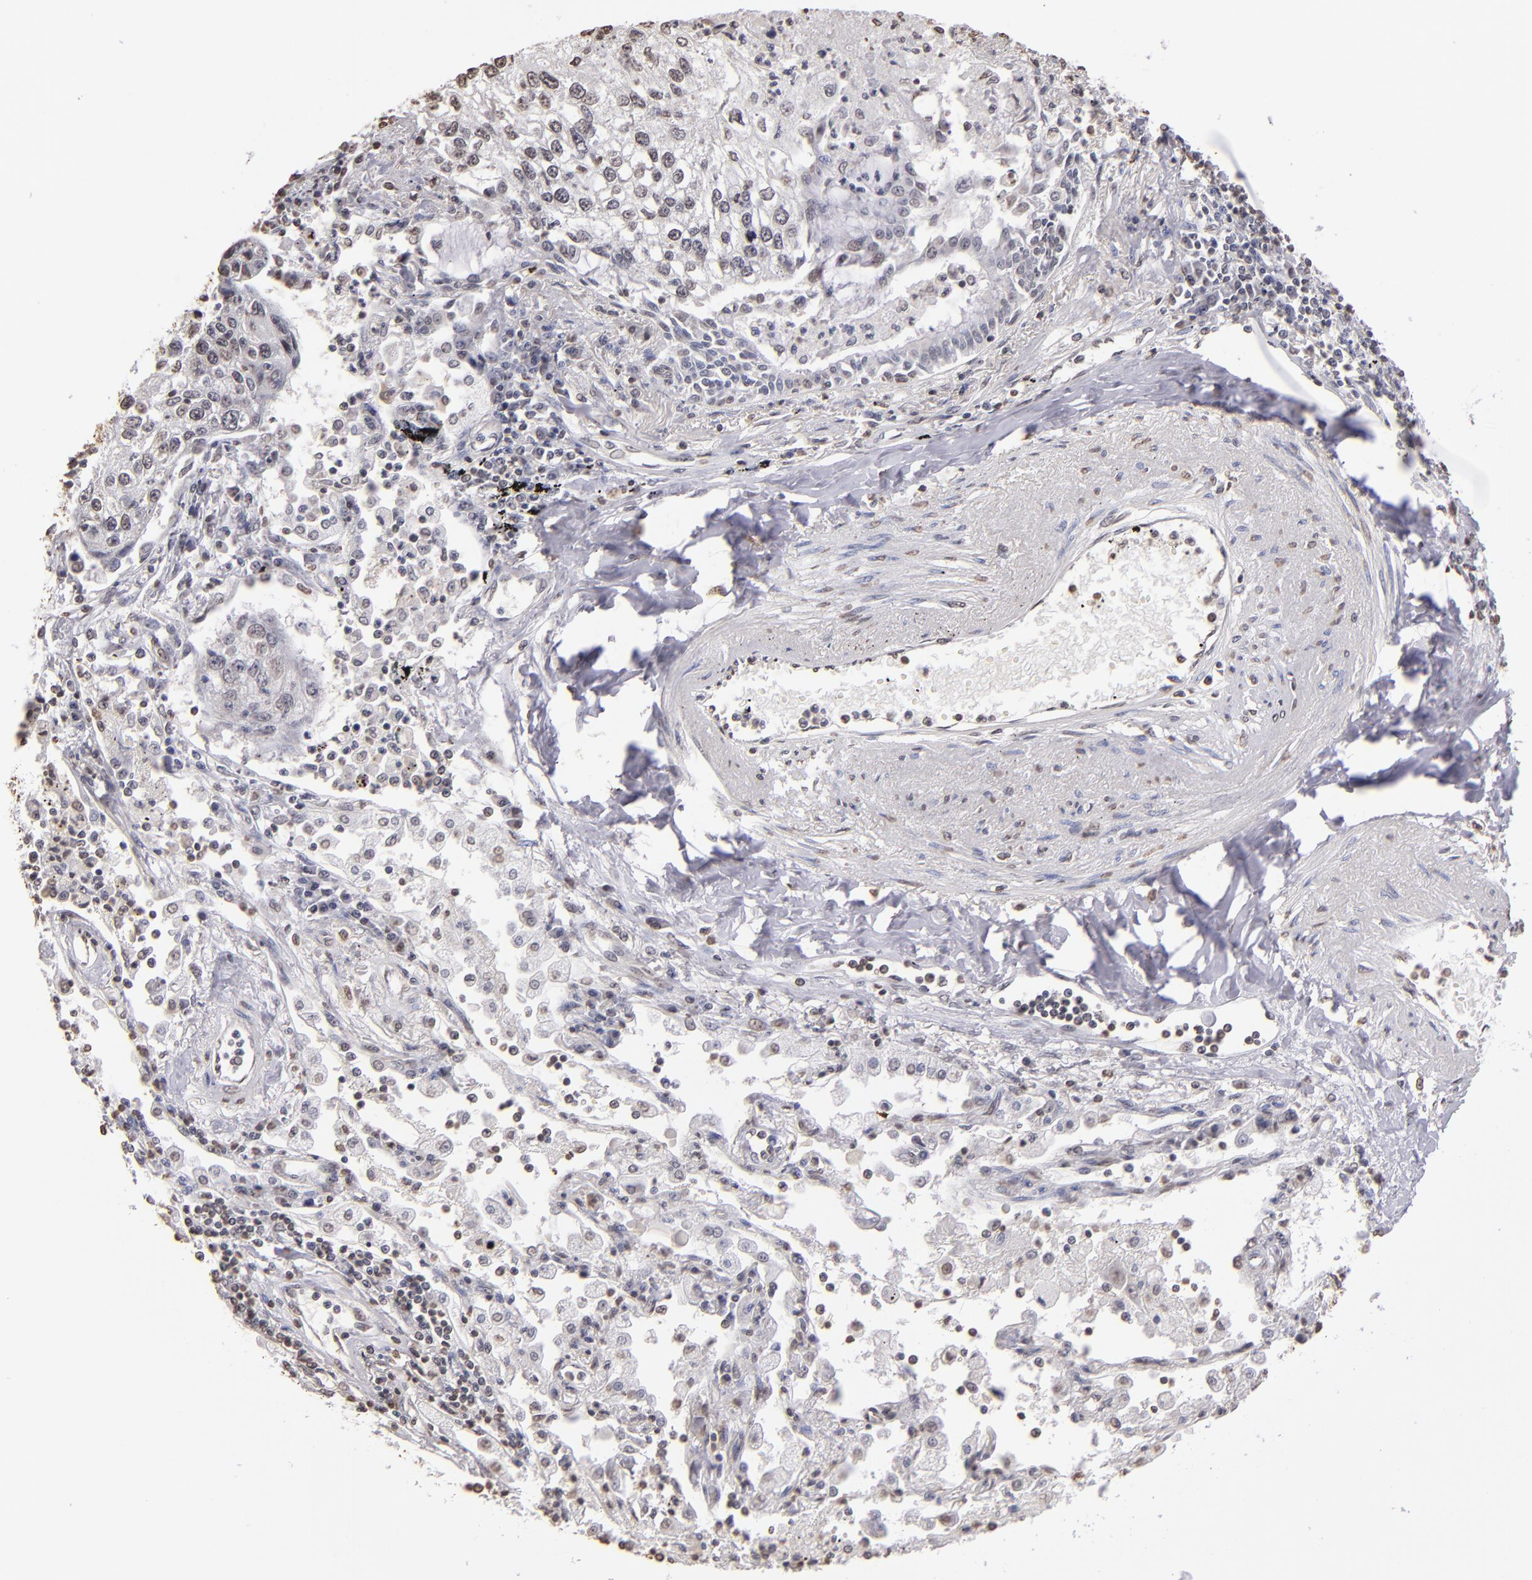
{"staining": {"intensity": "weak", "quantity": "<25%", "location": "nuclear"}, "tissue": "lung cancer", "cell_type": "Tumor cells", "image_type": "cancer", "snomed": [{"axis": "morphology", "description": "Squamous cell carcinoma, NOS"}, {"axis": "topography", "description": "Lung"}], "caption": "Immunohistochemistry (IHC) image of neoplastic tissue: human lung cancer (squamous cell carcinoma) stained with DAB shows no significant protein expression in tumor cells.", "gene": "LBX1", "patient": {"sex": "male", "age": 75}}